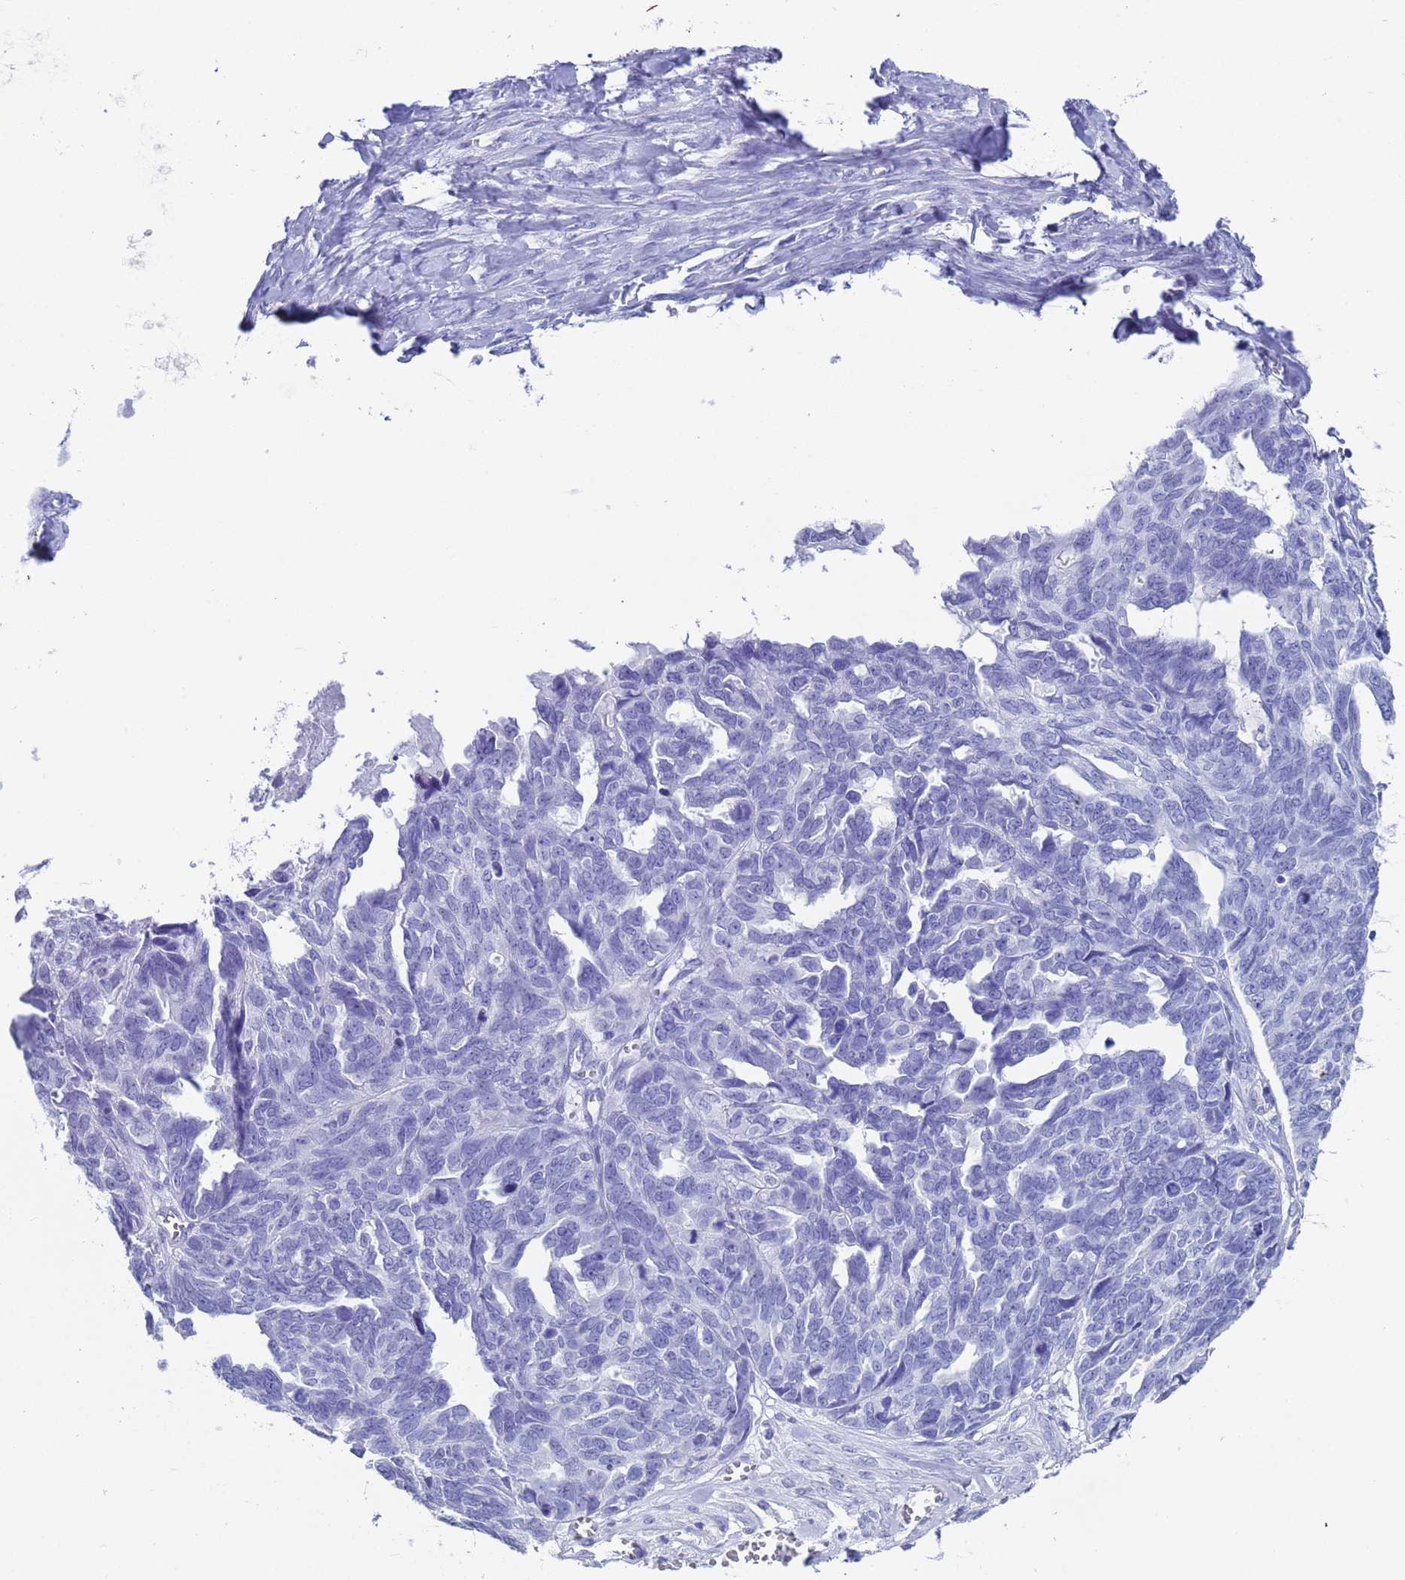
{"staining": {"intensity": "negative", "quantity": "none", "location": "none"}, "tissue": "ovarian cancer", "cell_type": "Tumor cells", "image_type": "cancer", "snomed": [{"axis": "morphology", "description": "Cystadenocarcinoma, serous, NOS"}, {"axis": "topography", "description": "Ovary"}], "caption": "The immunohistochemistry (IHC) histopathology image has no significant expression in tumor cells of serous cystadenocarcinoma (ovarian) tissue. The staining was performed using DAB to visualize the protein expression in brown, while the nuclei were stained in blue with hematoxylin (Magnification: 20x).", "gene": "CKM", "patient": {"sex": "female", "age": 79}}